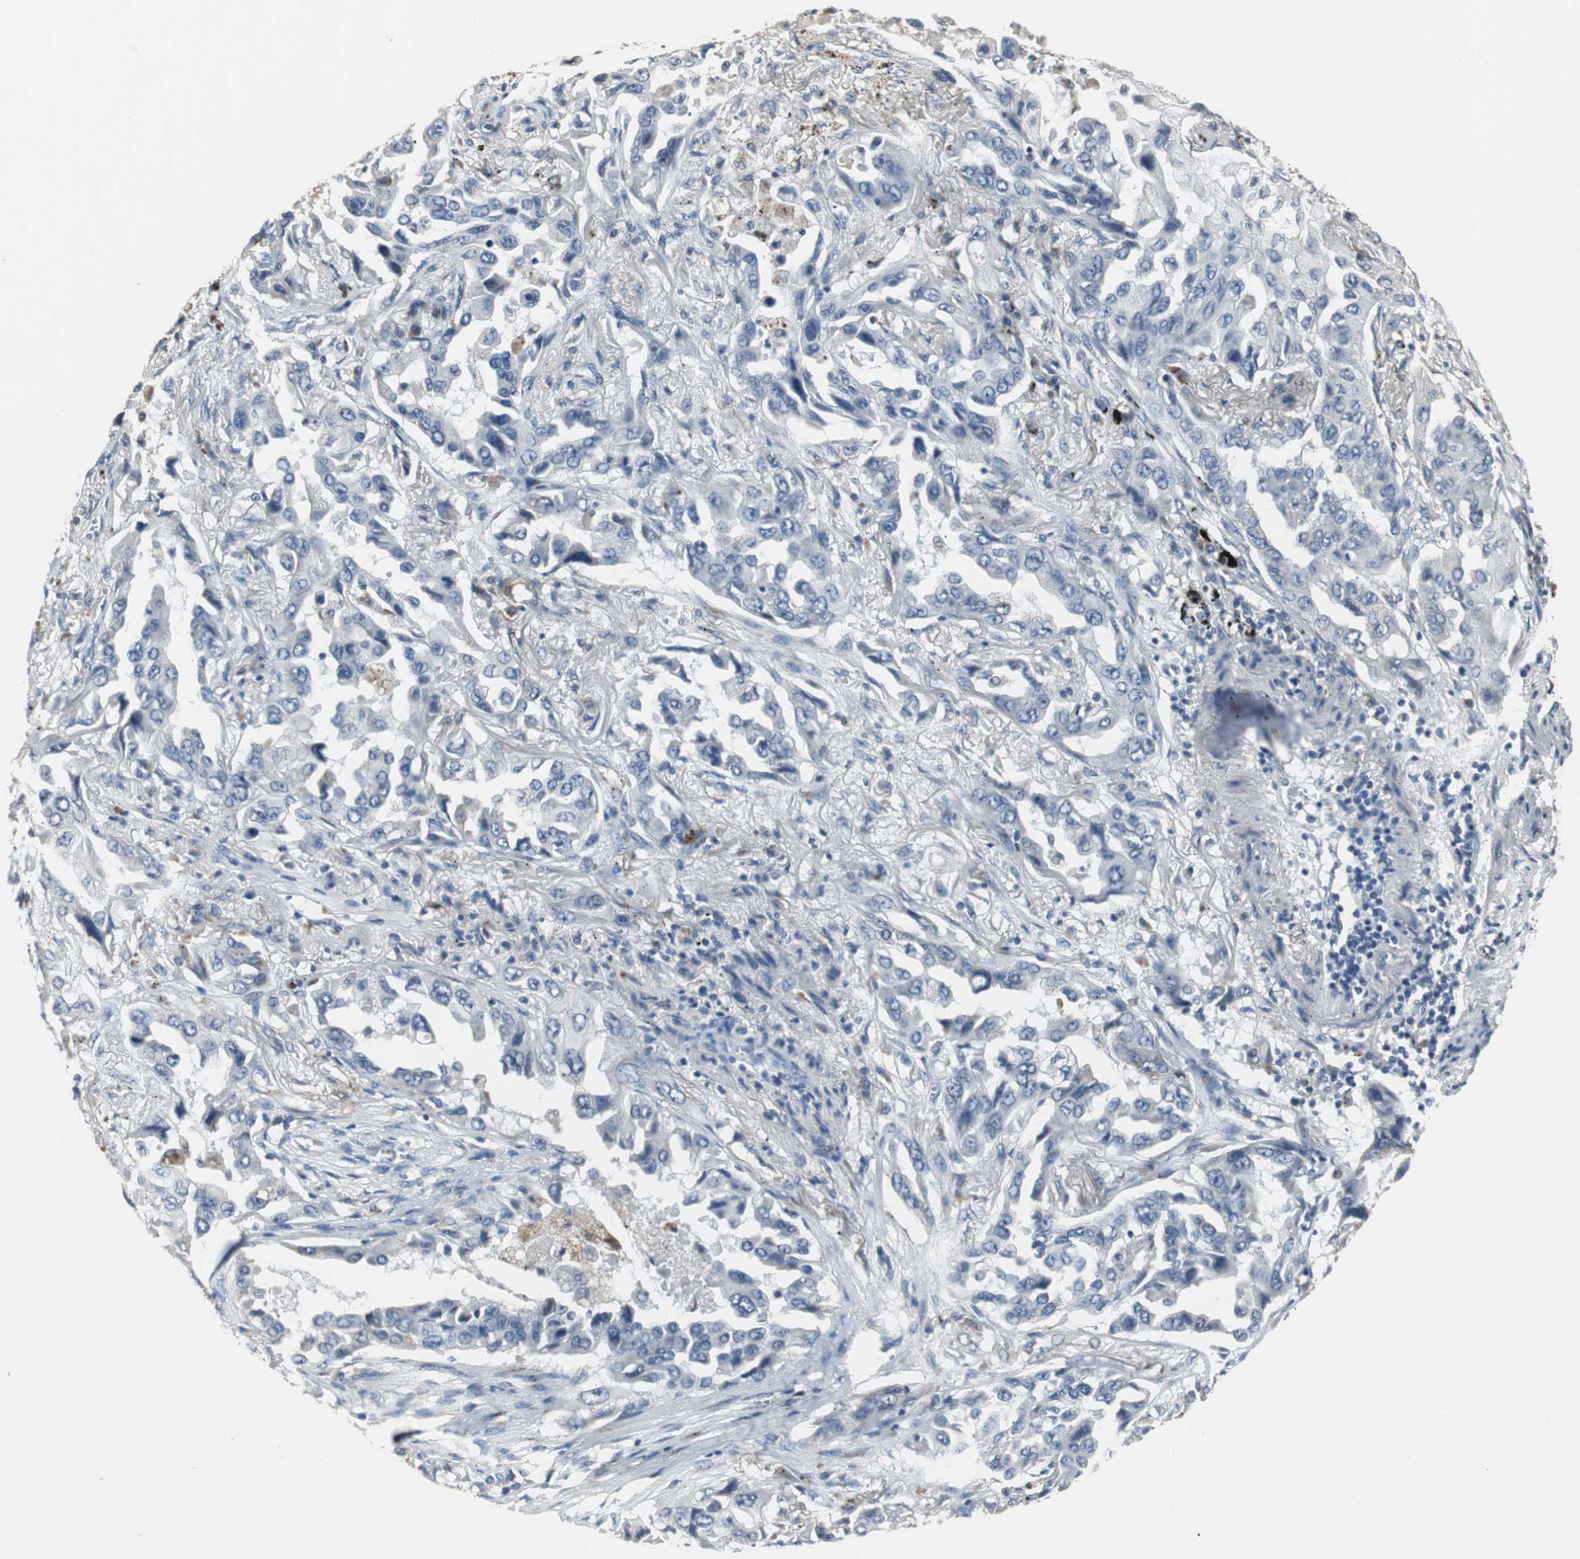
{"staining": {"intensity": "negative", "quantity": "none", "location": "none"}, "tissue": "lung cancer", "cell_type": "Tumor cells", "image_type": "cancer", "snomed": [{"axis": "morphology", "description": "Adenocarcinoma, NOS"}, {"axis": "topography", "description": "Lung"}], "caption": "An immunohistochemistry histopathology image of lung adenocarcinoma is shown. There is no staining in tumor cells of lung adenocarcinoma.", "gene": "PCYT1B", "patient": {"sex": "female", "age": 65}}